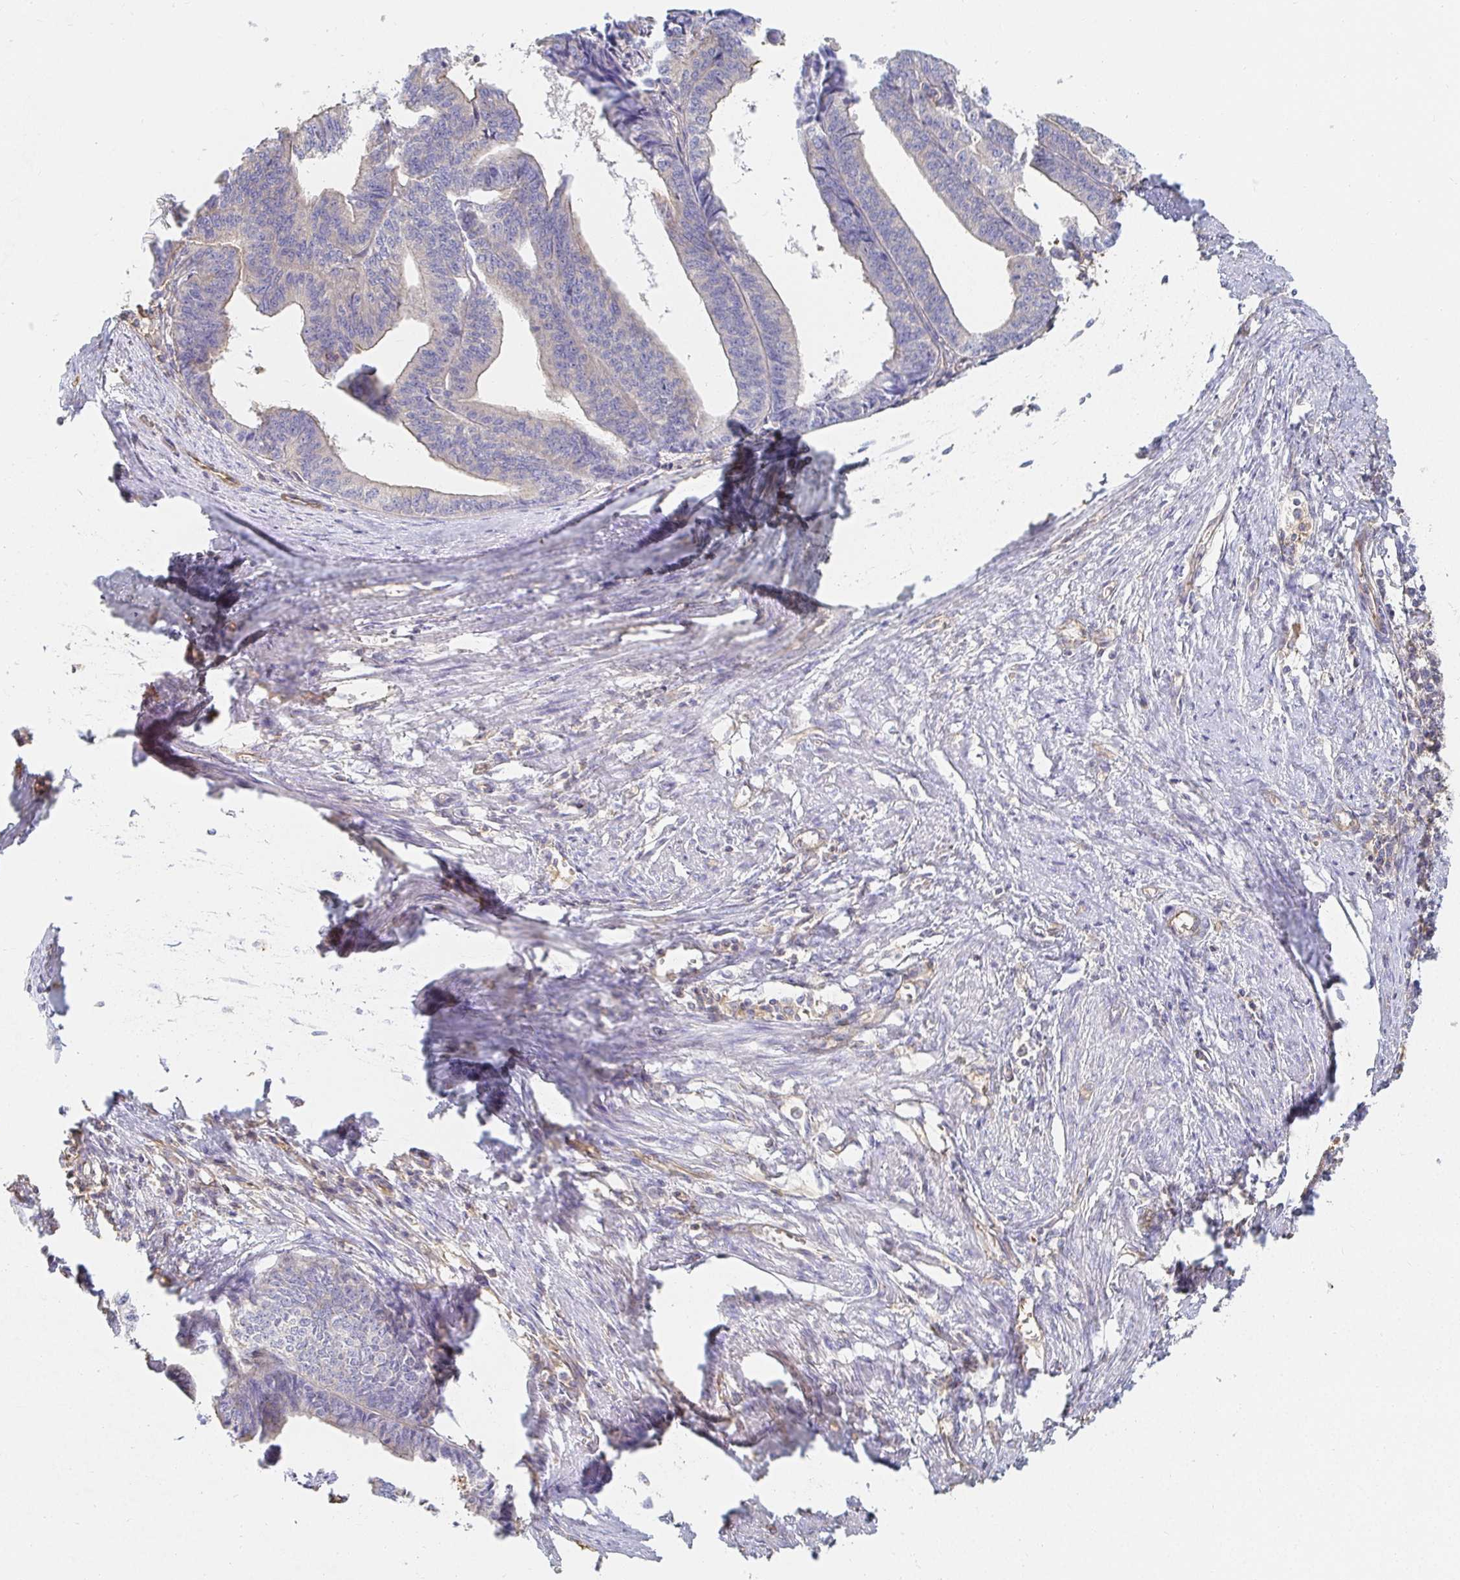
{"staining": {"intensity": "weak", "quantity": "<25%", "location": "cytoplasmic/membranous"}, "tissue": "endometrial cancer", "cell_type": "Tumor cells", "image_type": "cancer", "snomed": [{"axis": "morphology", "description": "Adenocarcinoma, NOS"}, {"axis": "topography", "description": "Endometrium"}], "caption": "Human adenocarcinoma (endometrial) stained for a protein using IHC displays no staining in tumor cells.", "gene": "TSPAN19", "patient": {"sex": "female", "age": 65}}